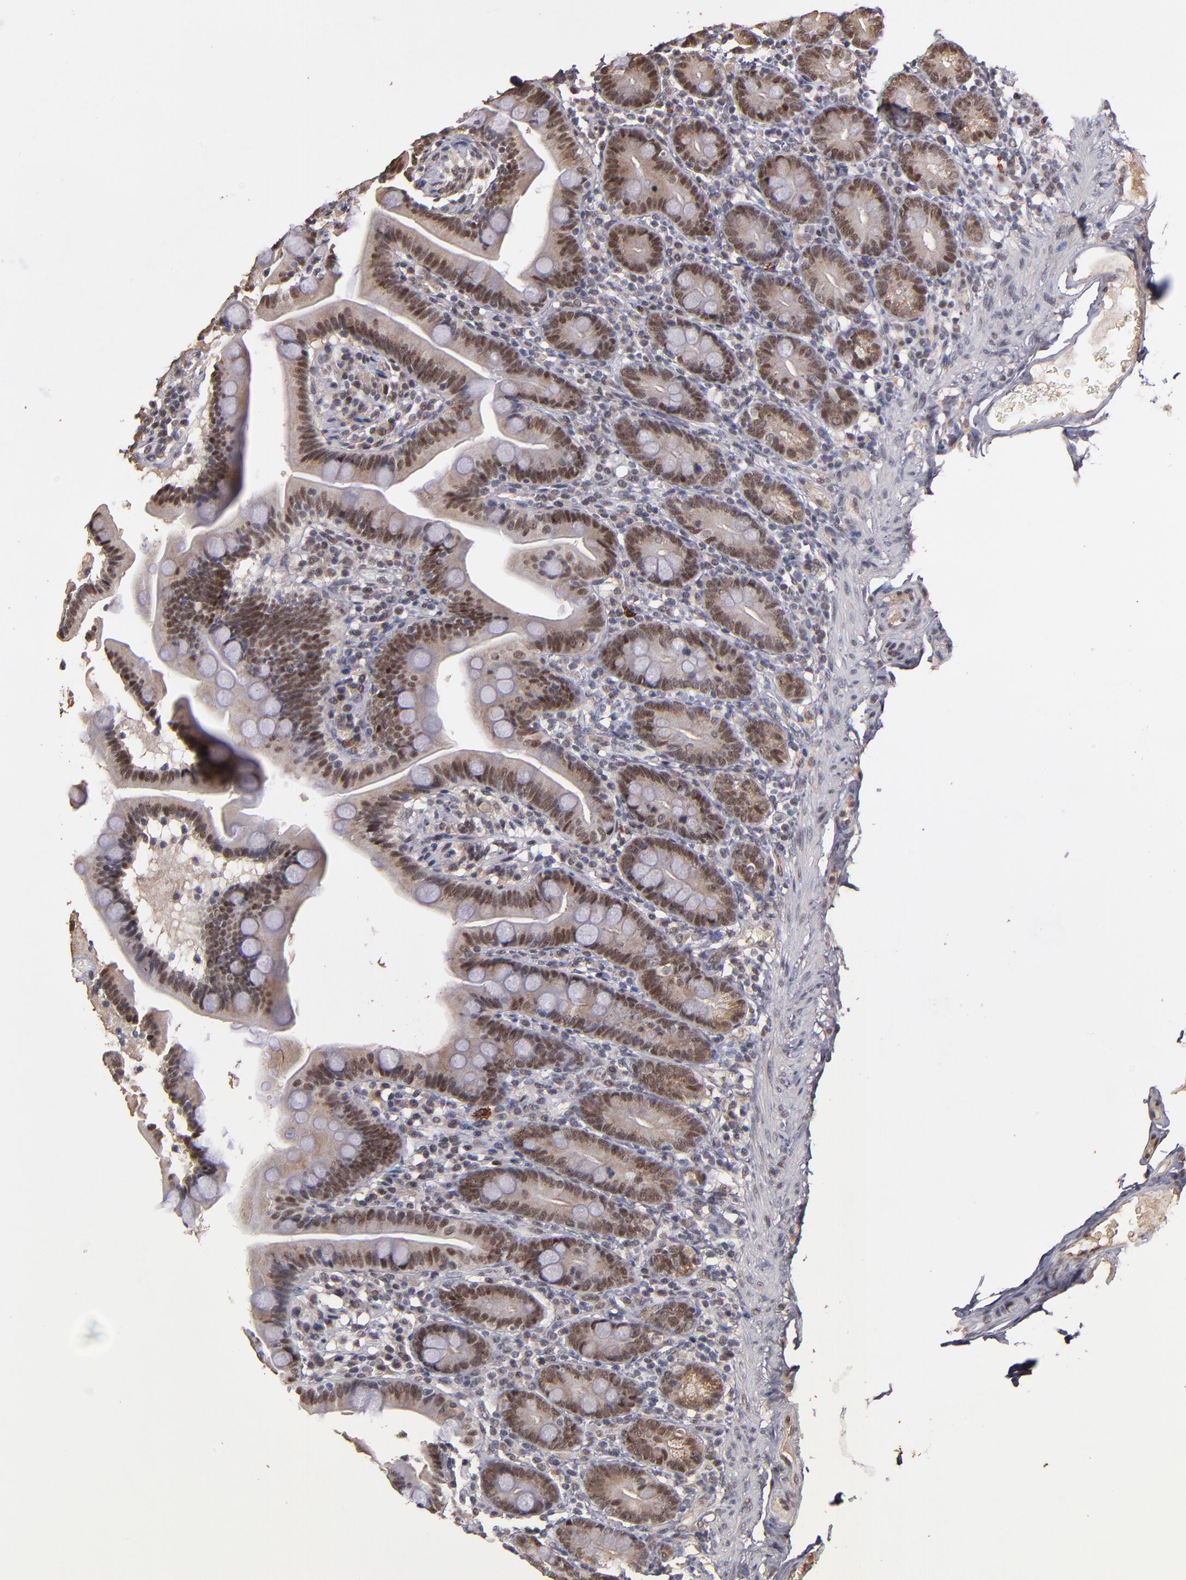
{"staining": {"intensity": "moderate", "quantity": ">75%", "location": "nuclear"}, "tissue": "duodenum", "cell_type": "Glandular cells", "image_type": "normal", "snomed": [{"axis": "morphology", "description": "Normal tissue, NOS"}, {"axis": "topography", "description": "Duodenum"}], "caption": "A histopathology image of human duodenum stained for a protein displays moderate nuclear brown staining in glandular cells. The staining was performed using DAB, with brown indicating positive protein expression. Nuclei are stained blue with hematoxylin.", "gene": "EAPP", "patient": {"sex": "female", "age": 75}}